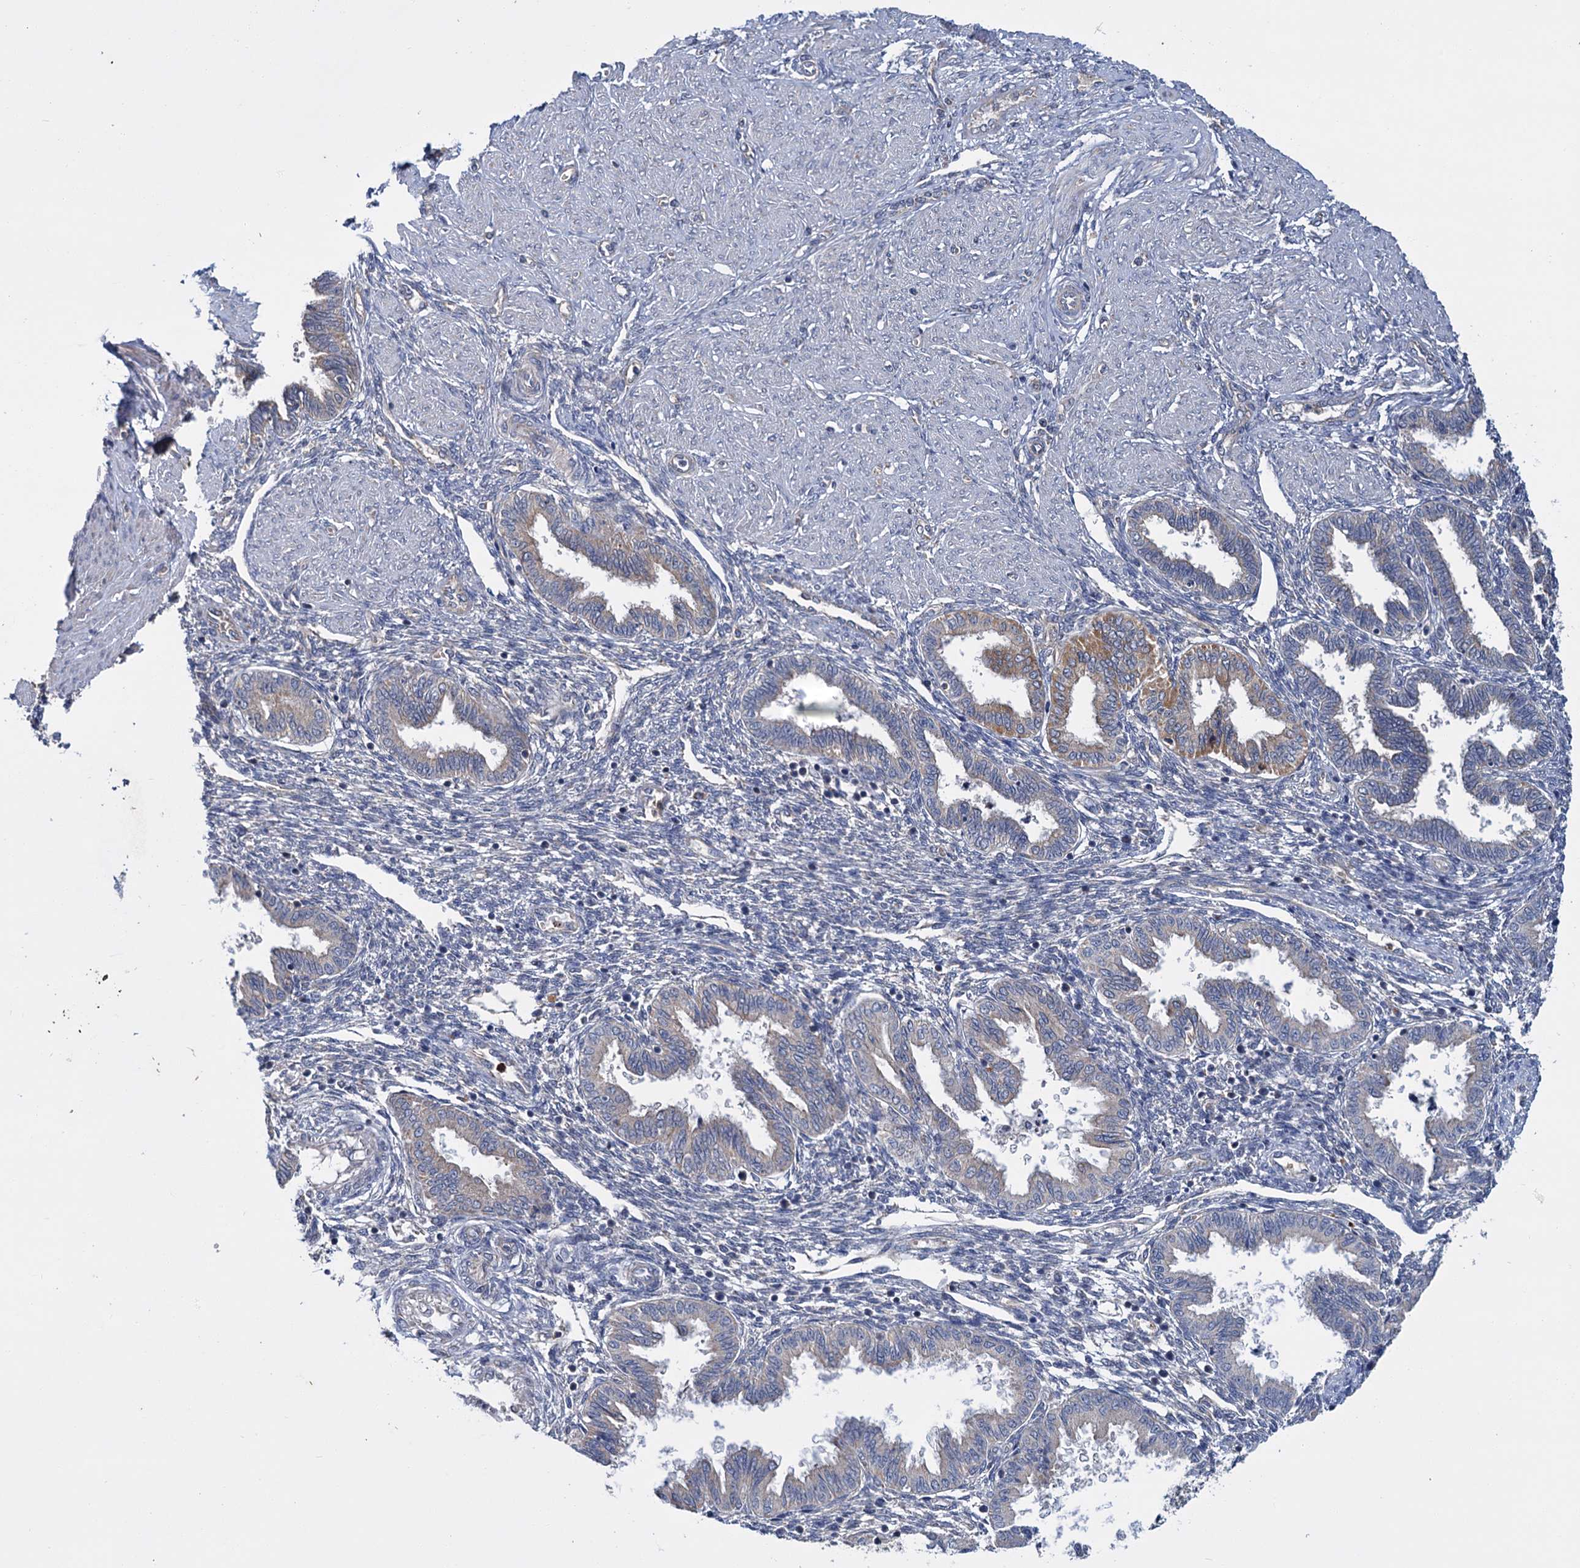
{"staining": {"intensity": "negative", "quantity": "none", "location": "none"}, "tissue": "endometrium", "cell_type": "Cells in endometrial stroma", "image_type": "normal", "snomed": [{"axis": "morphology", "description": "Normal tissue, NOS"}, {"axis": "topography", "description": "Endometrium"}], "caption": "The image exhibits no significant staining in cells in endometrial stroma of endometrium.", "gene": "DYNC2H1", "patient": {"sex": "female", "age": 33}}